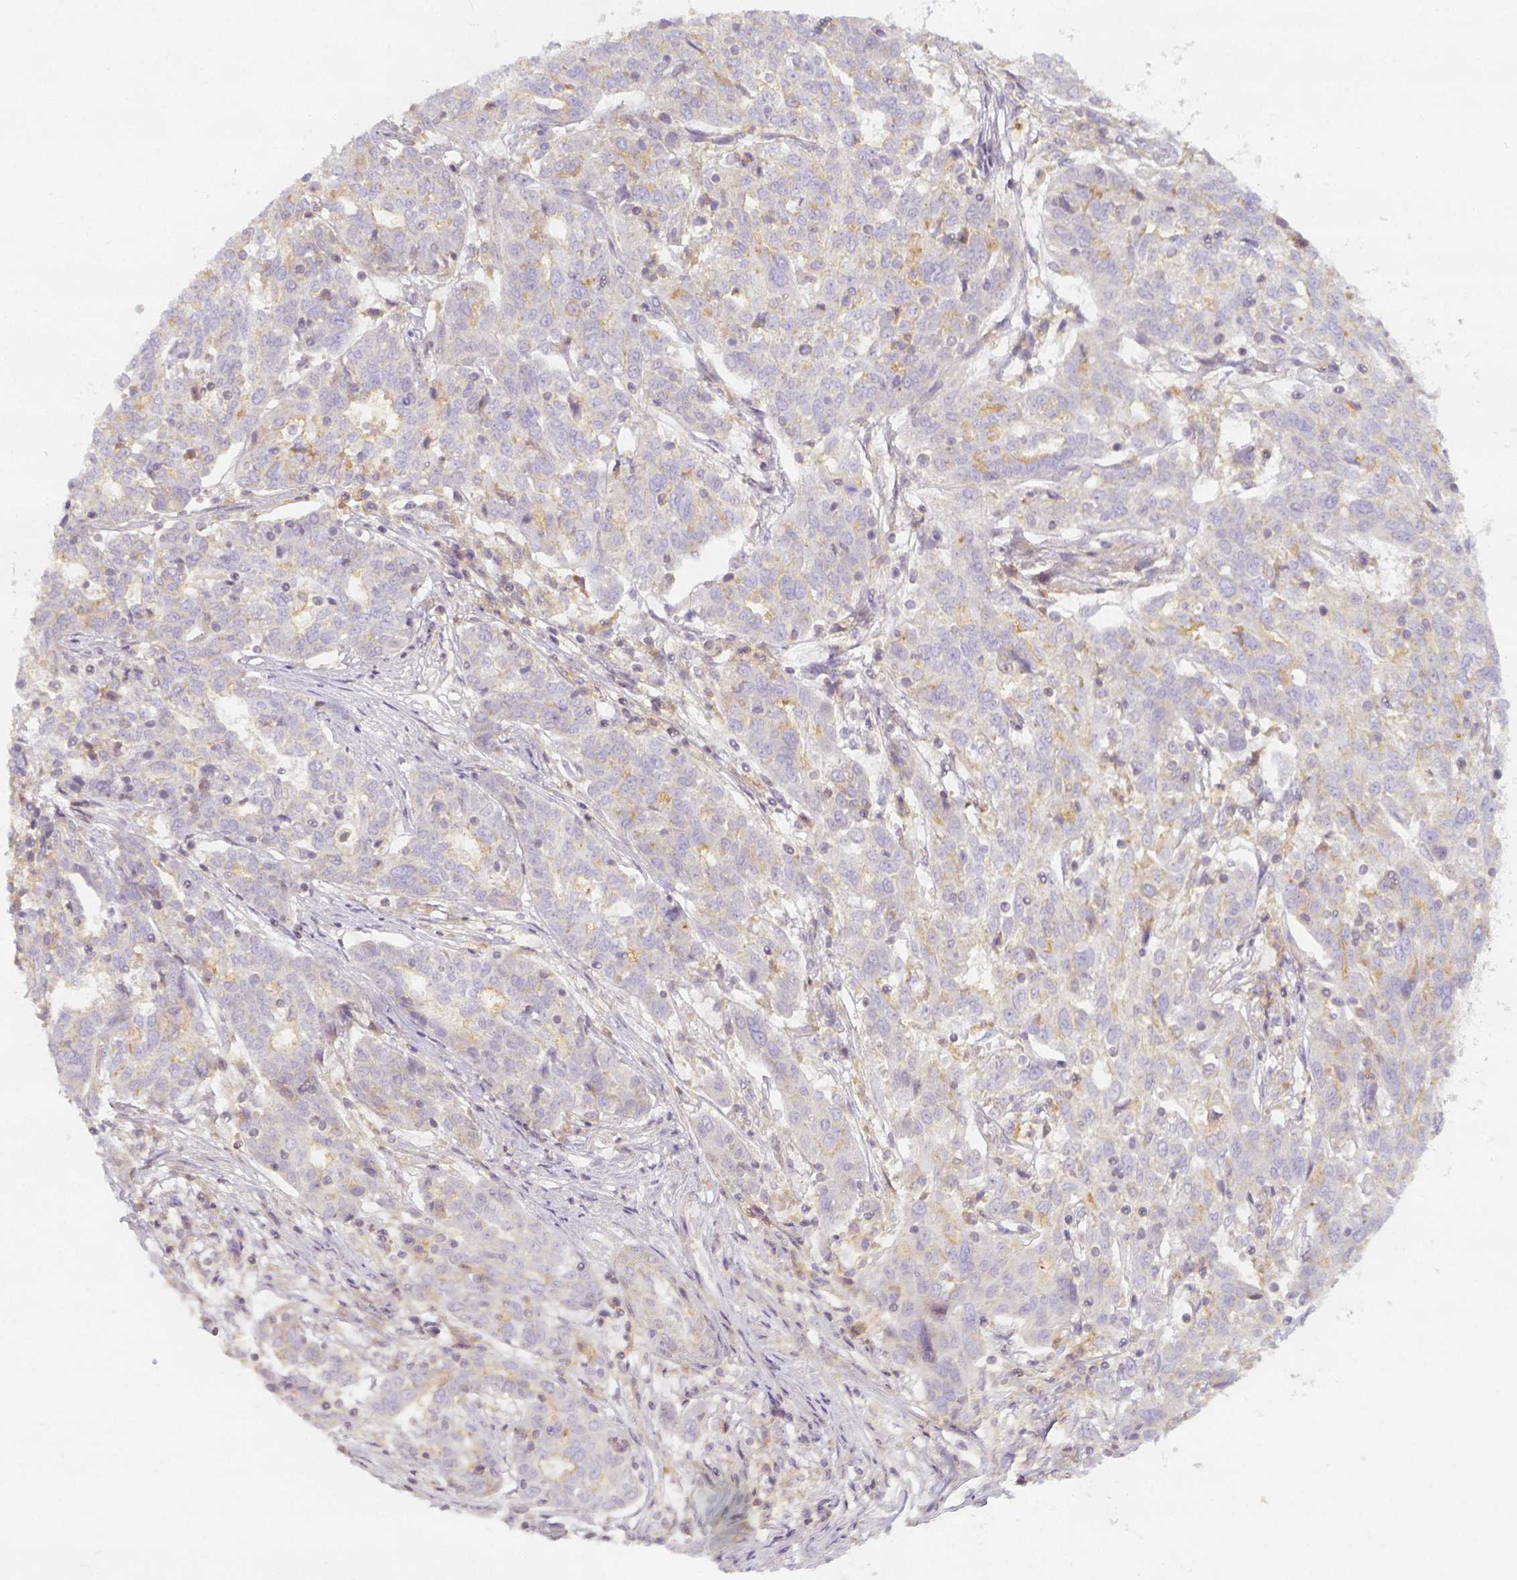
{"staining": {"intensity": "moderate", "quantity": "<25%", "location": "cytoplasmic/membranous"}, "tissue": "ovarian cancer", "cell_type": "Tumor cells", "image_type": "cancer", "snomed": [{"axis": "morphology", "description": "Cystadenocarcinoma, serous, NOS"}, {"axis": "topography", "description": "Ovary"}], "caption": "Brown immunohistochemical staining in human ovarian serous cystadenocarcinoma reveals moderate cytoplasmic/membranous positivity in approximately <25% of tumor cells.", "gene": "PTPRJ", "patient": {"sex": "female", "age": 67}}